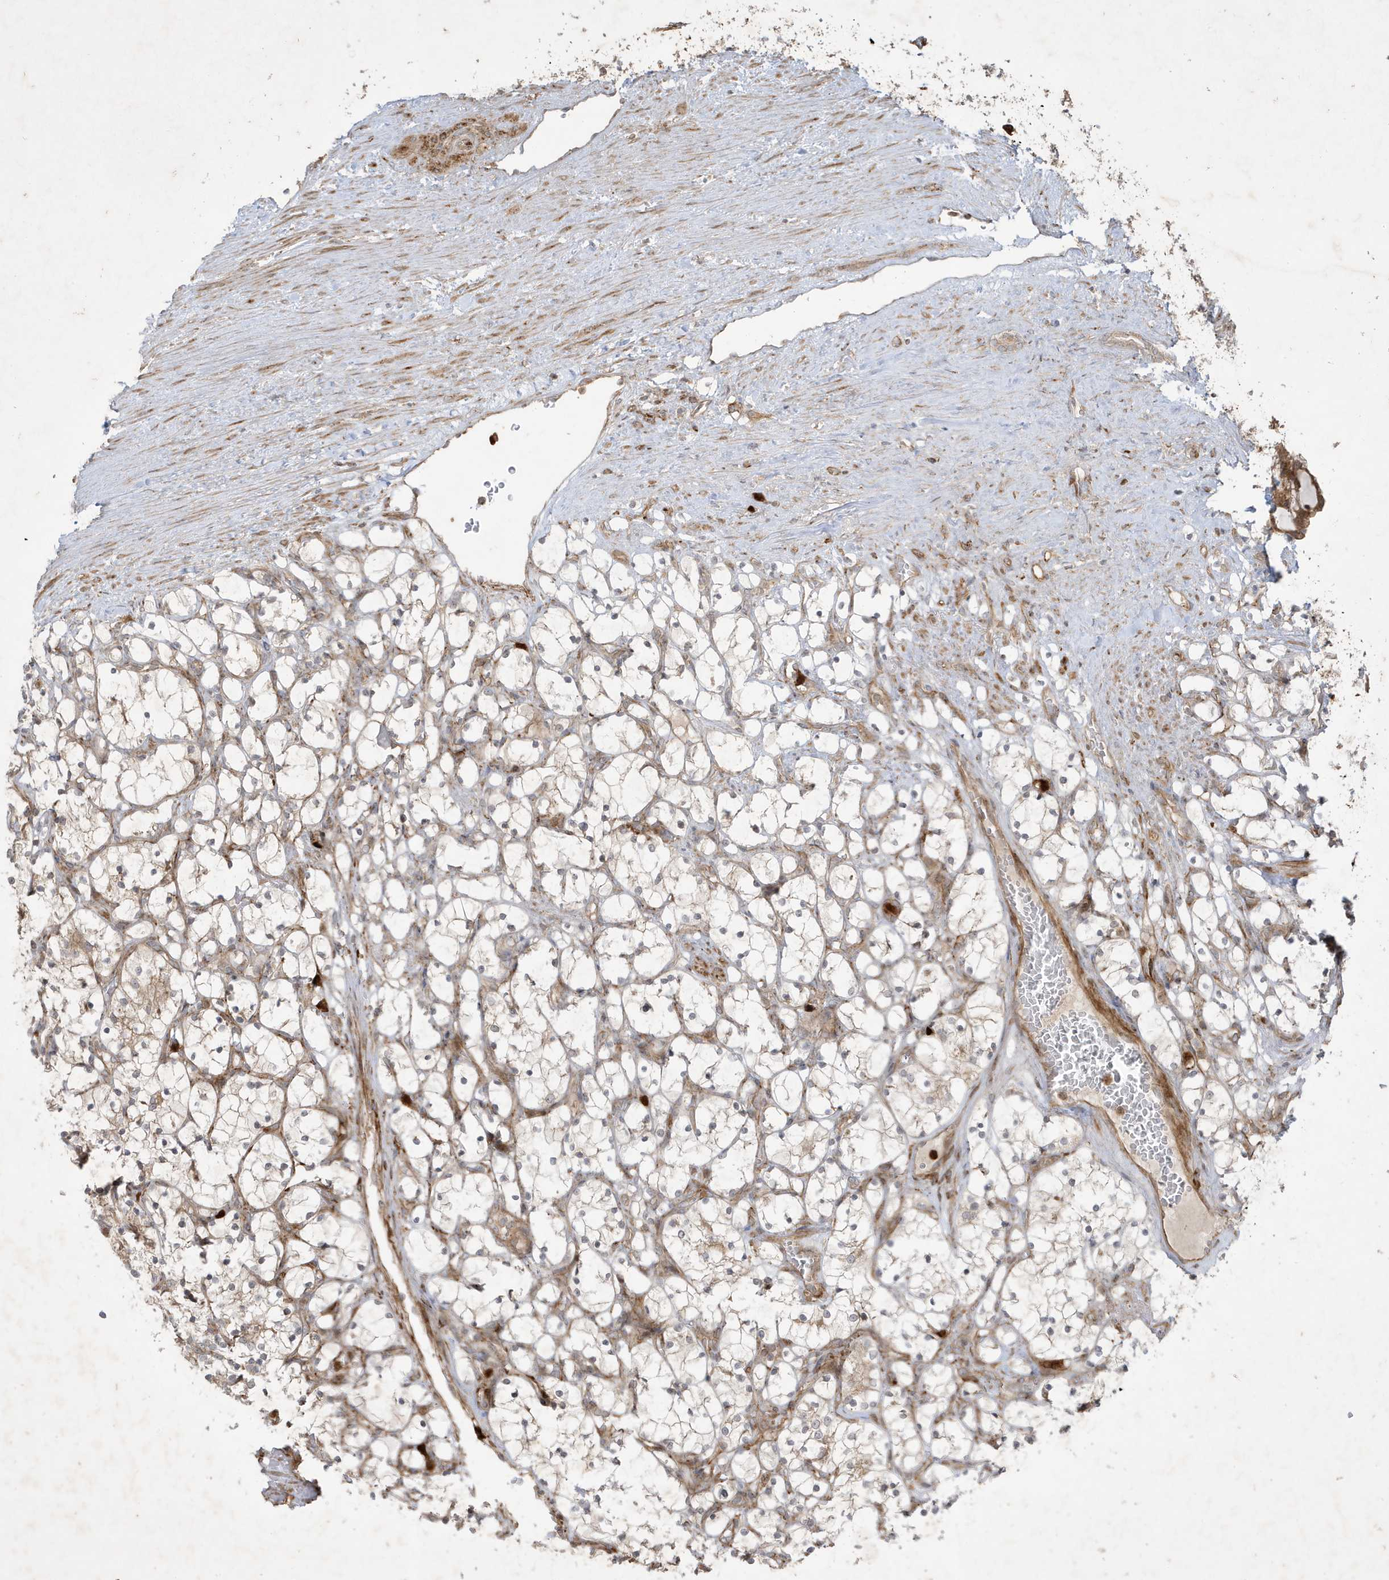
{"staining": {"intensity": "negative", "quantity": "none", "location": "none"}, "tissue": "renal cancer", "cell_type": "Tumor cells", "image_type": "cancer", "snomed": [{"axis": "morphology", "description": "Adenocarcinoma, NOS"}, {"axis": "topography", "description": "Kidney"}], "caption": "Immunohistochemical staining of renal adenocarcinoma demonstrates no significant expression in tumor cells.", "gene": "IFT57", "patient": {"sex": "female", "age": 69}}